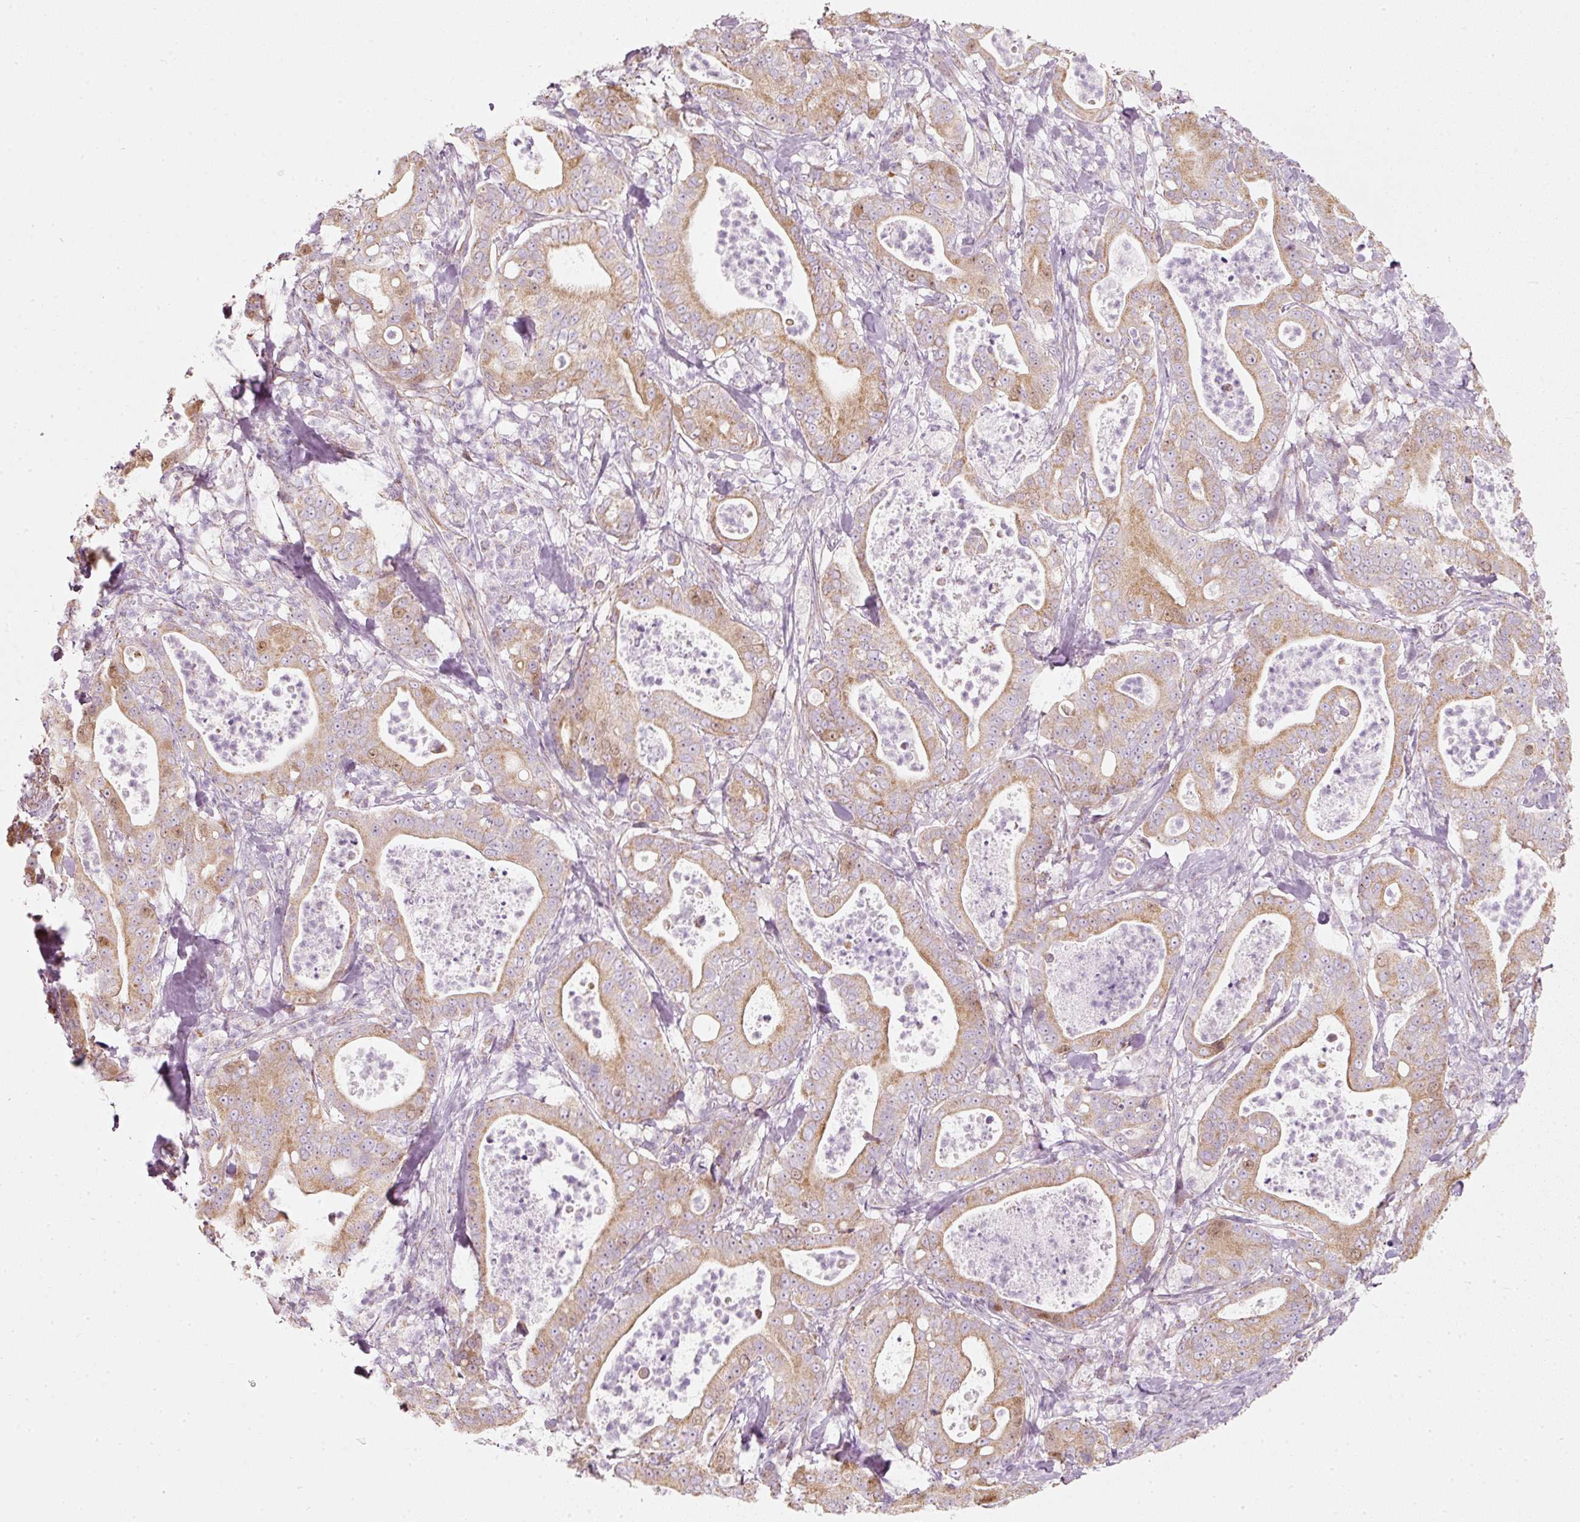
{"staining": {"intensity": "moderate", "quantity": "25%-75%", "location": "cytoplasmic/membranous,nuclear"}, "tissue": "pancreatic cancer", "cell_type": "Tumor cells", "image_type": "cancer", "snomed": [{"axis": "morphology", "description": "Adenocarcinoma, NOS"}, {"axis": "topography", "description": "Pancreas"}], "caption": "Pancreatic cancer stained with immunohistochemistry (IHC) displays moderate cytoplasmic/membranous and nuclear positivity in approximately 25%-75% of tumor cells.", "gene": "DUT", "patient": {"sex": "male", "age": 71}}